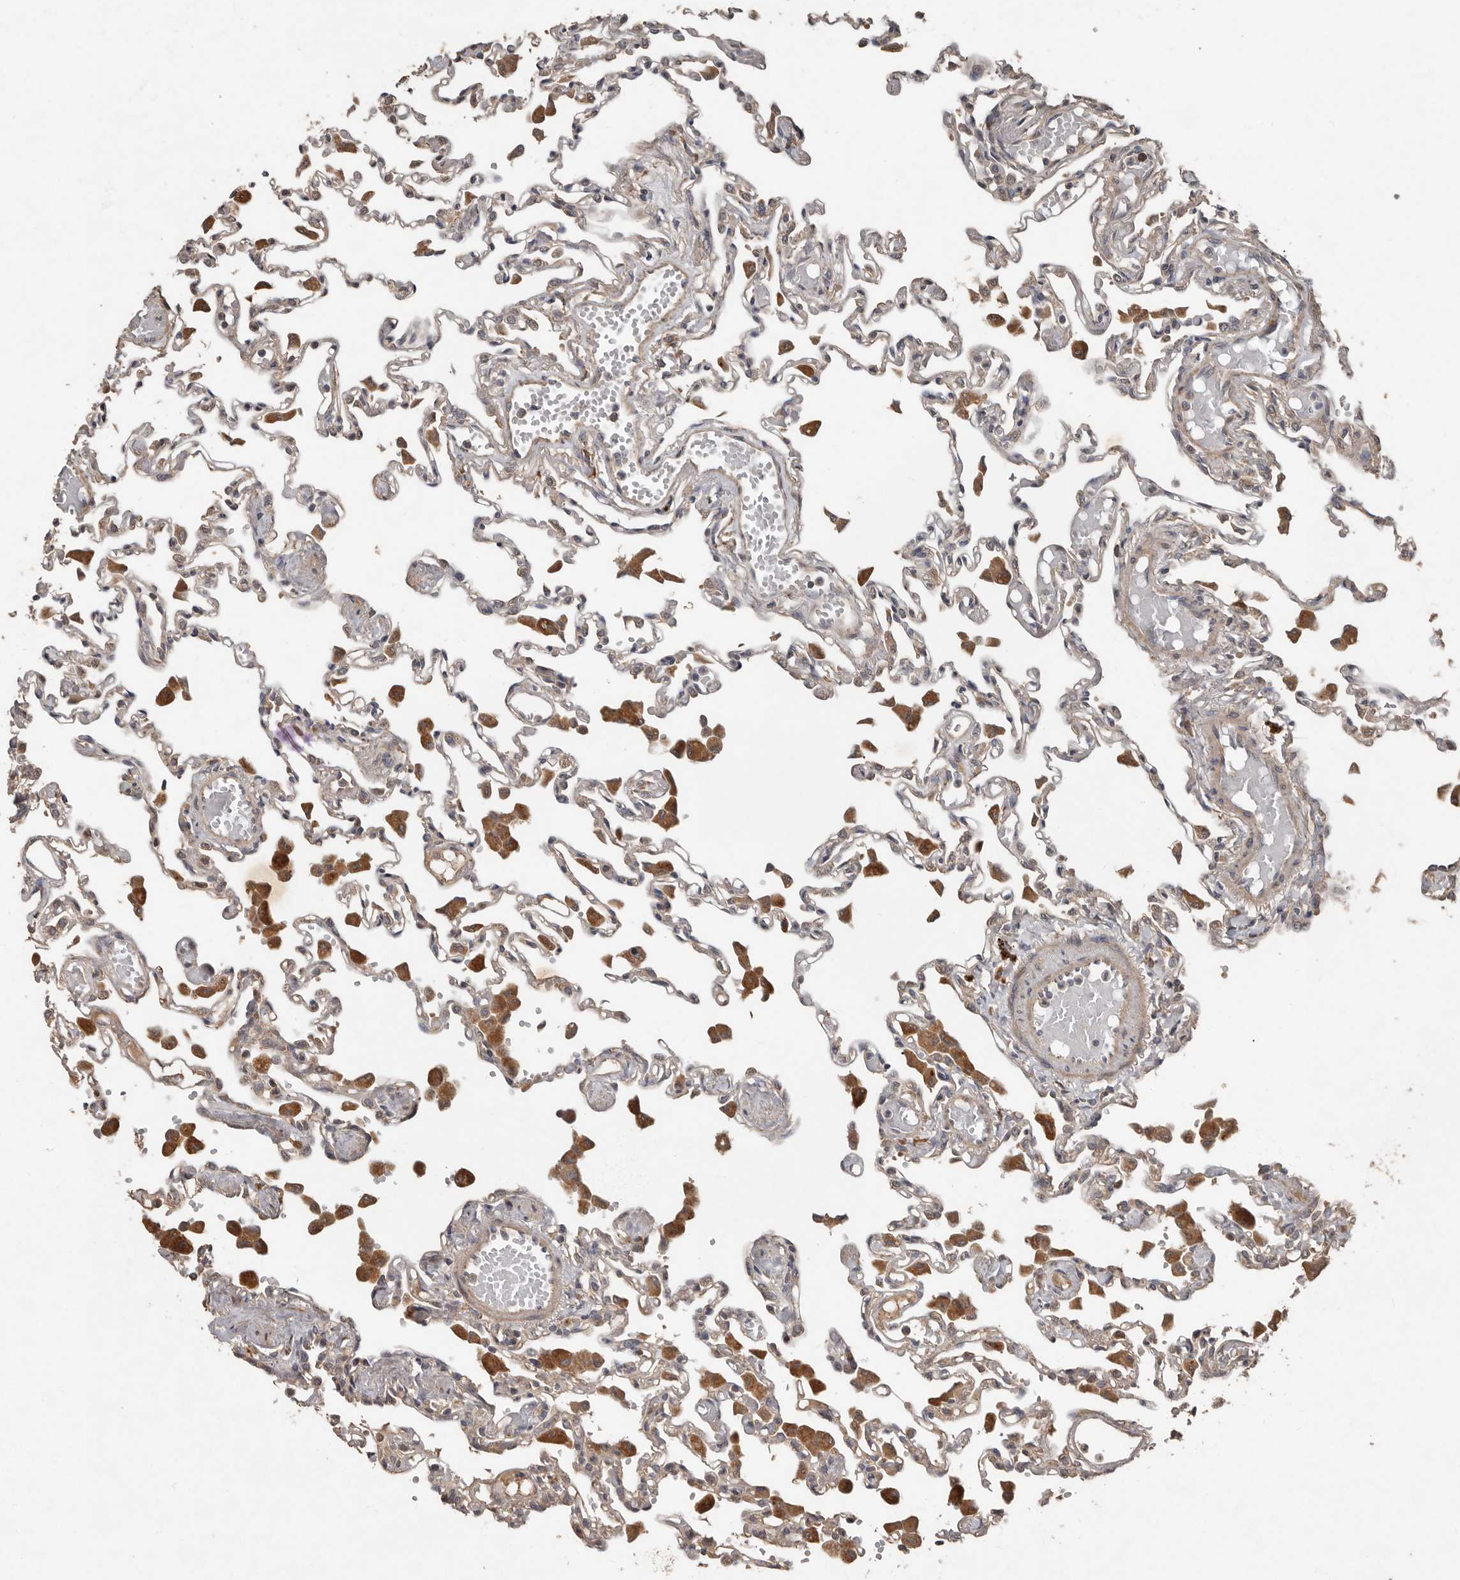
{"staining": {"intensity": "weak", "quantity": "25%-75%", "location": "cytoplasmic/membranous"}, "tissue": "lung", "cell_type": "Alveolar cells", "image_type": "normal", "snomed": [{"axis": "morphology", "description": "Normal tissue, NOS"}, {"axis": "topography", "description": "Bronchus"}, {"axis": "topography", "description": "Lung"}], "caption": "Immunohistochemistry (IHC) histopathology image of benign lung: human lung stained using IHC displays low levels of weak protein expression localized specifically in the cytoplasmic/membranous of alveolar cells, appearing as a cytoplasmic/membranous brown color.", "gene": "KIF26B", "patient": {"sex": "female", "age": 49}}